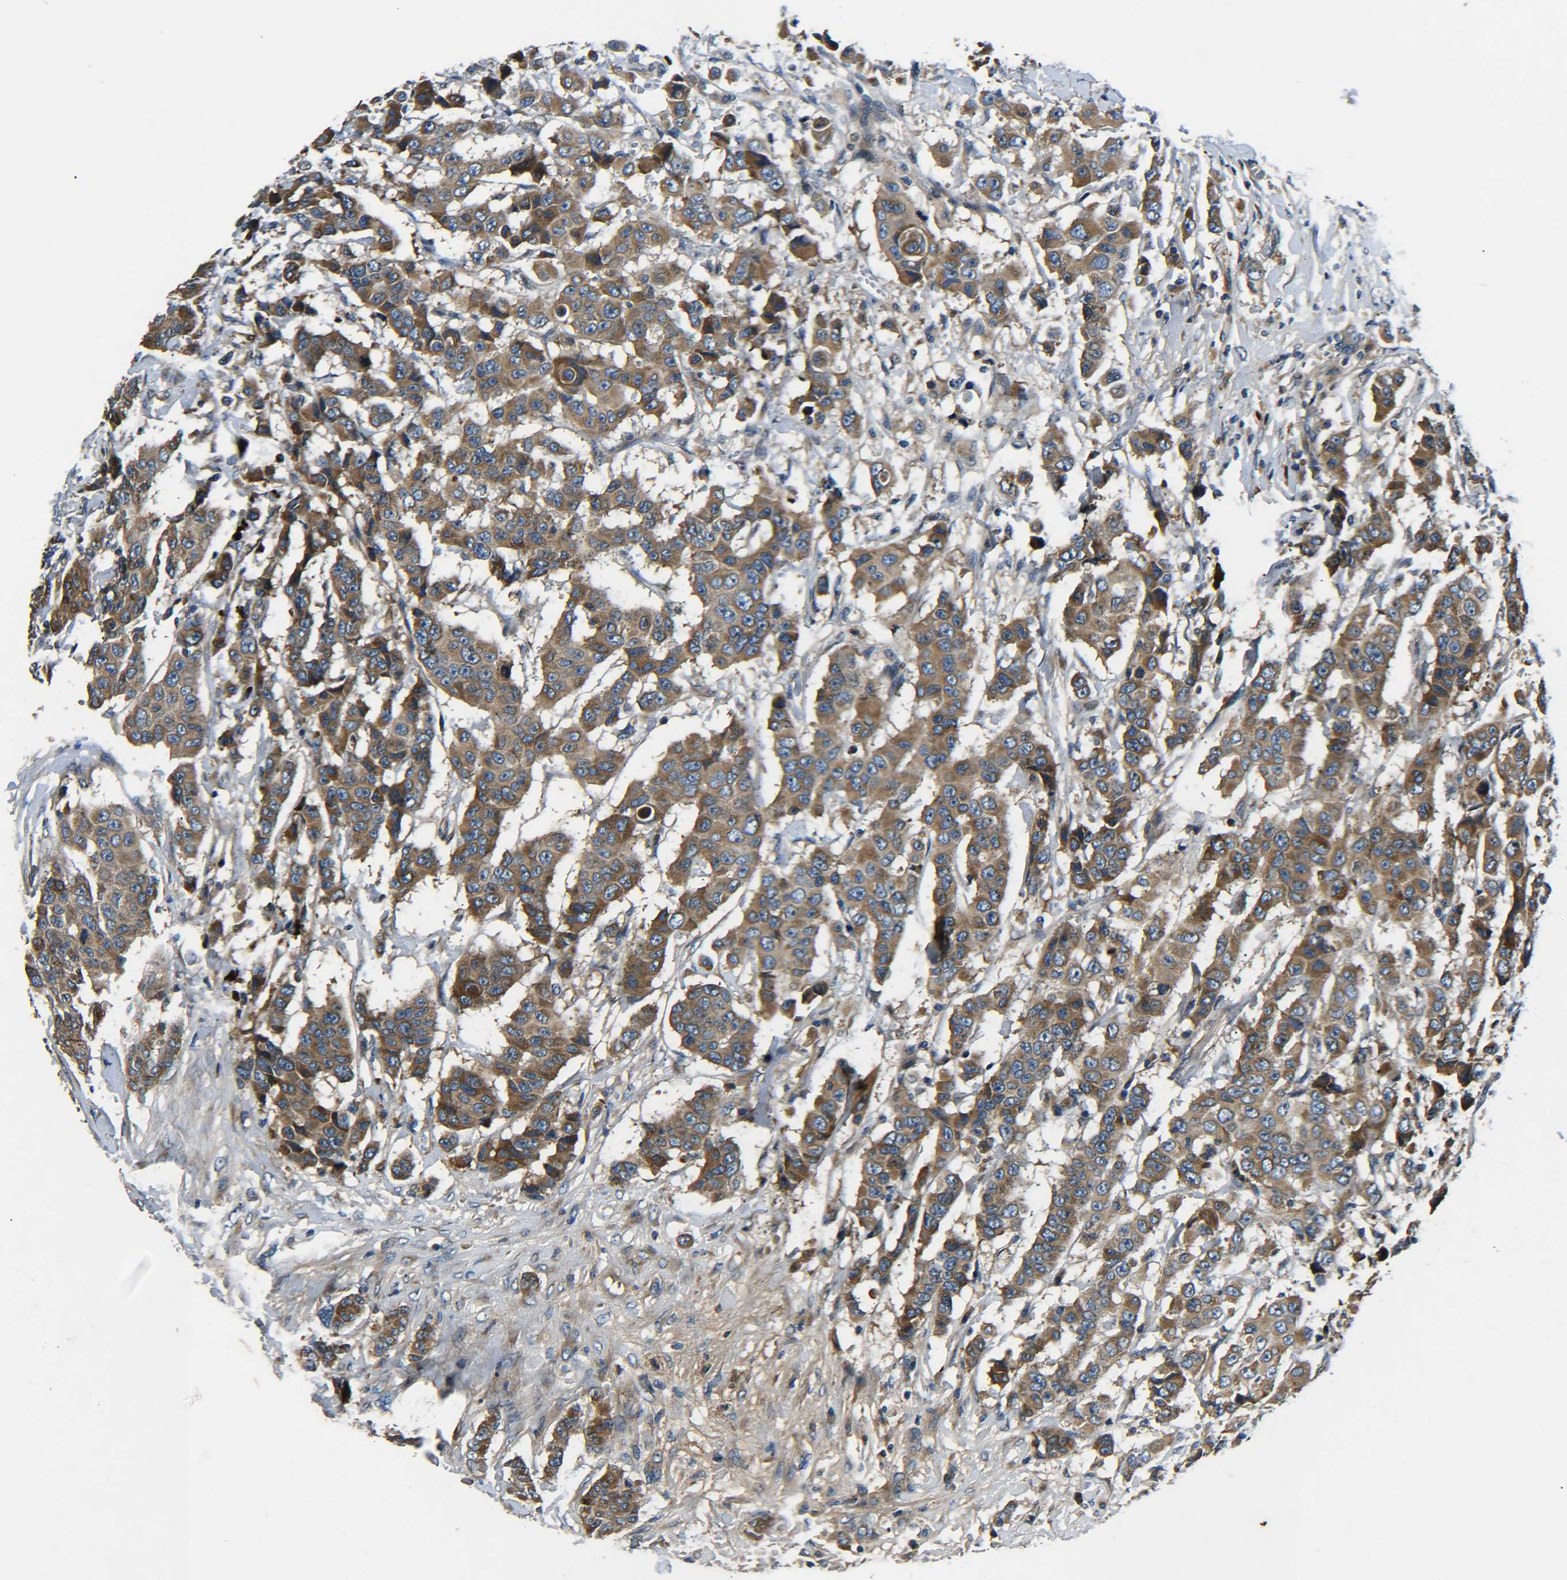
{"staining": {"intensity": "moderate", "quantity": ">75%", "location": "cytoplasmic/membranous"}, "tissue": "breast cancer", "cell_type": "Tumor cells", "image_type": "cancer", "snomed": [{"axis": "morphology", "description": "Duct carcinoma"}, {"axis": "topography", "description": "Breast"}], "caption": "DAB (3,3'-diaminobenzidine) immunohistochemical staining of breast cancer (intraductal carcinoma) exhibits moderate cytoplasmic/membranous protein positivity in approximately >75% of tumor cells.", "gene": "RAB1B", "patient": {"sex": "female", "age": 40}}